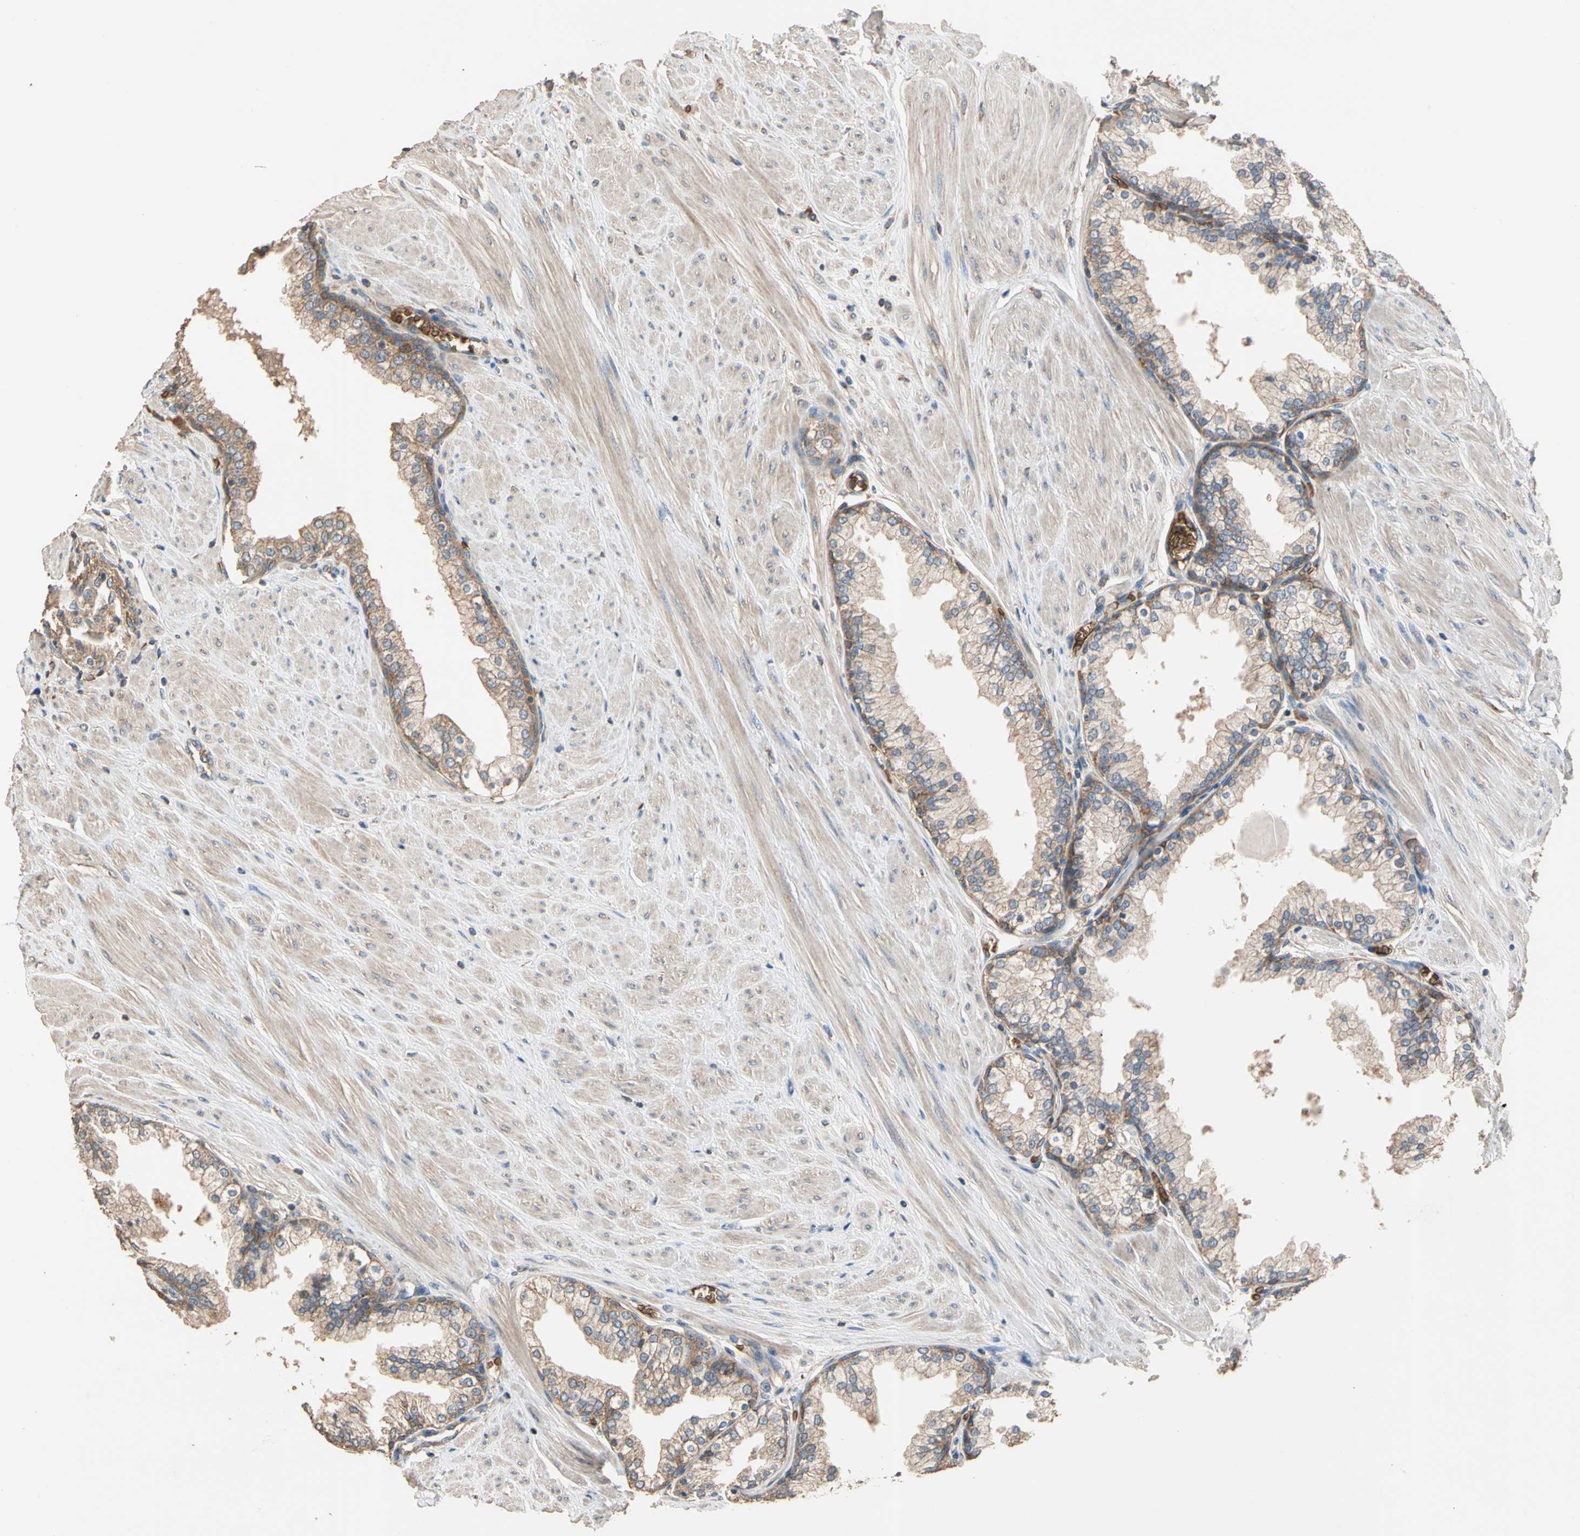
{"staining": {"intensity": "weak", "quantity": "25%-75%", "location": "cytoplasmic/membranous"}, "tissue": "prostate", "cell_type": "Glandular cells", "image_type": "normal", "snomed": [{"axis": "morphology", "description": "Normal tissue, NOS"}, {"axis": "topography", "description": "Prostate"}], "caption": "Immunohistochemical staining of unremarkable human prostate displays 25%-75% levels of weak cytoplasmic/membranous protein positivity in about 25%-75% of glandular cells. (IHC, brightfield microscopy, high magnification).", "gene": "RIOK2", "patient": {"sex": "male", "age": 51}}